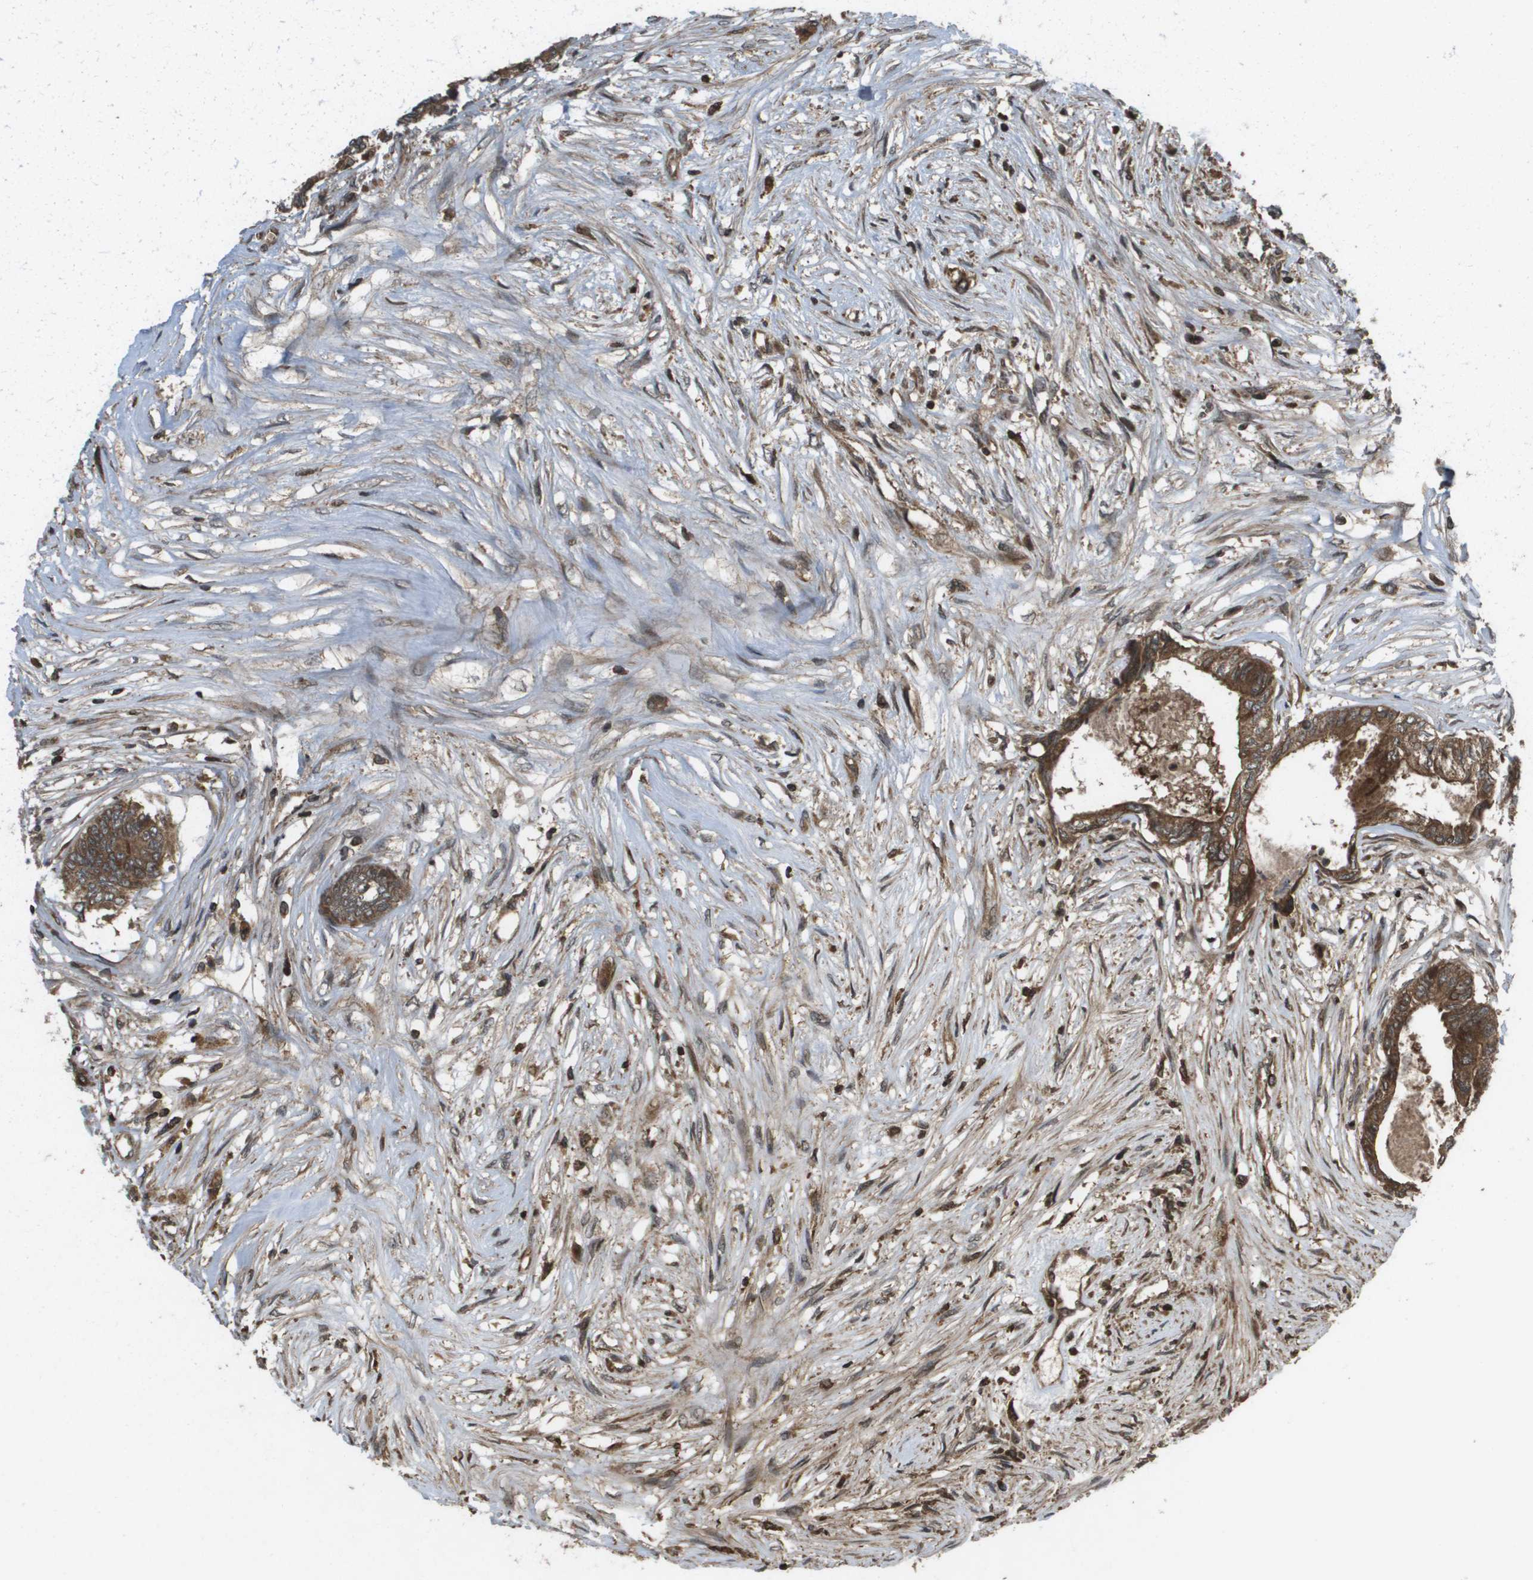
{"staining": {"intensity": "moderate", "quantity": ">75%", "location": "cytoplasmic/membranous"}, "tissue": "colorectal cancer", "cell_type": "Tumor cells", "image_type": "cancer", "snomed": [{"axis": "morphology", "description": "Adenocarcinoma, NOS"}, {"axis": "topography", "description": "Rectum"}], "caption": "A medium amount of moderate cytoplasmic/membranous positivity is present in about >75% of tumor cells in adenocarcinoma (colorectal) tissue.", "gene": "KIF11", "patient": {"sex": "male", "age": 63}}